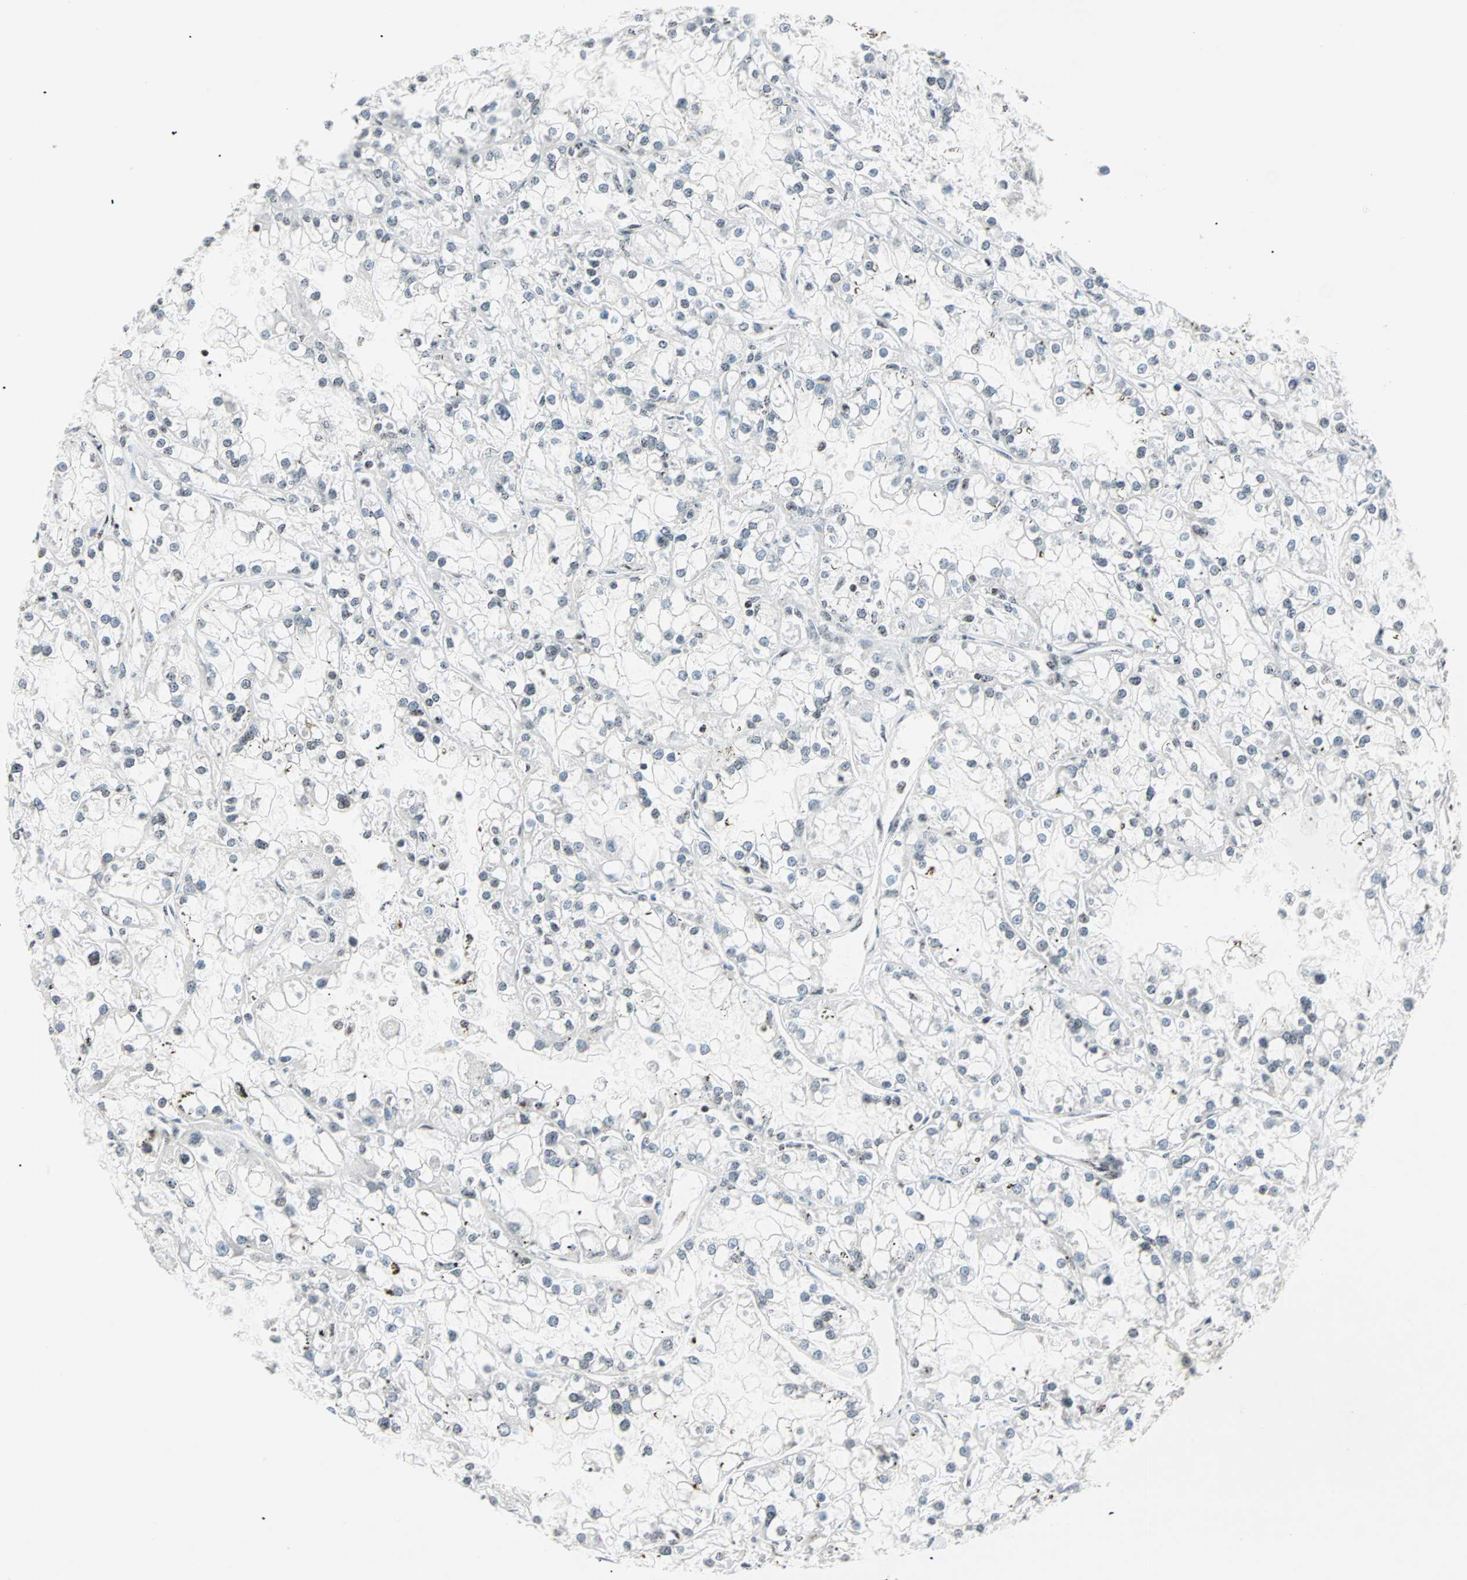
{"staining": {"intensity": "weak", "quantity": "25%-75%", "location": "nuclear"}, "tissue": "renal cancer", "cell_type": "Tumor cells", "image_type": "cancer", "snomed": [{"axis": "morphology", "description": "Adenocarcinoma, NOS"}, {"axis": "topography", "description": "Kidney"}], "caption": "This is an image of immunohistochemistry (IHC) staining of renal adenocarcinoma, which shows weak positivity in the nuclear of tumor cells.", "gene": "CENPA", "patient": {"sex": "female", "age": 52}}